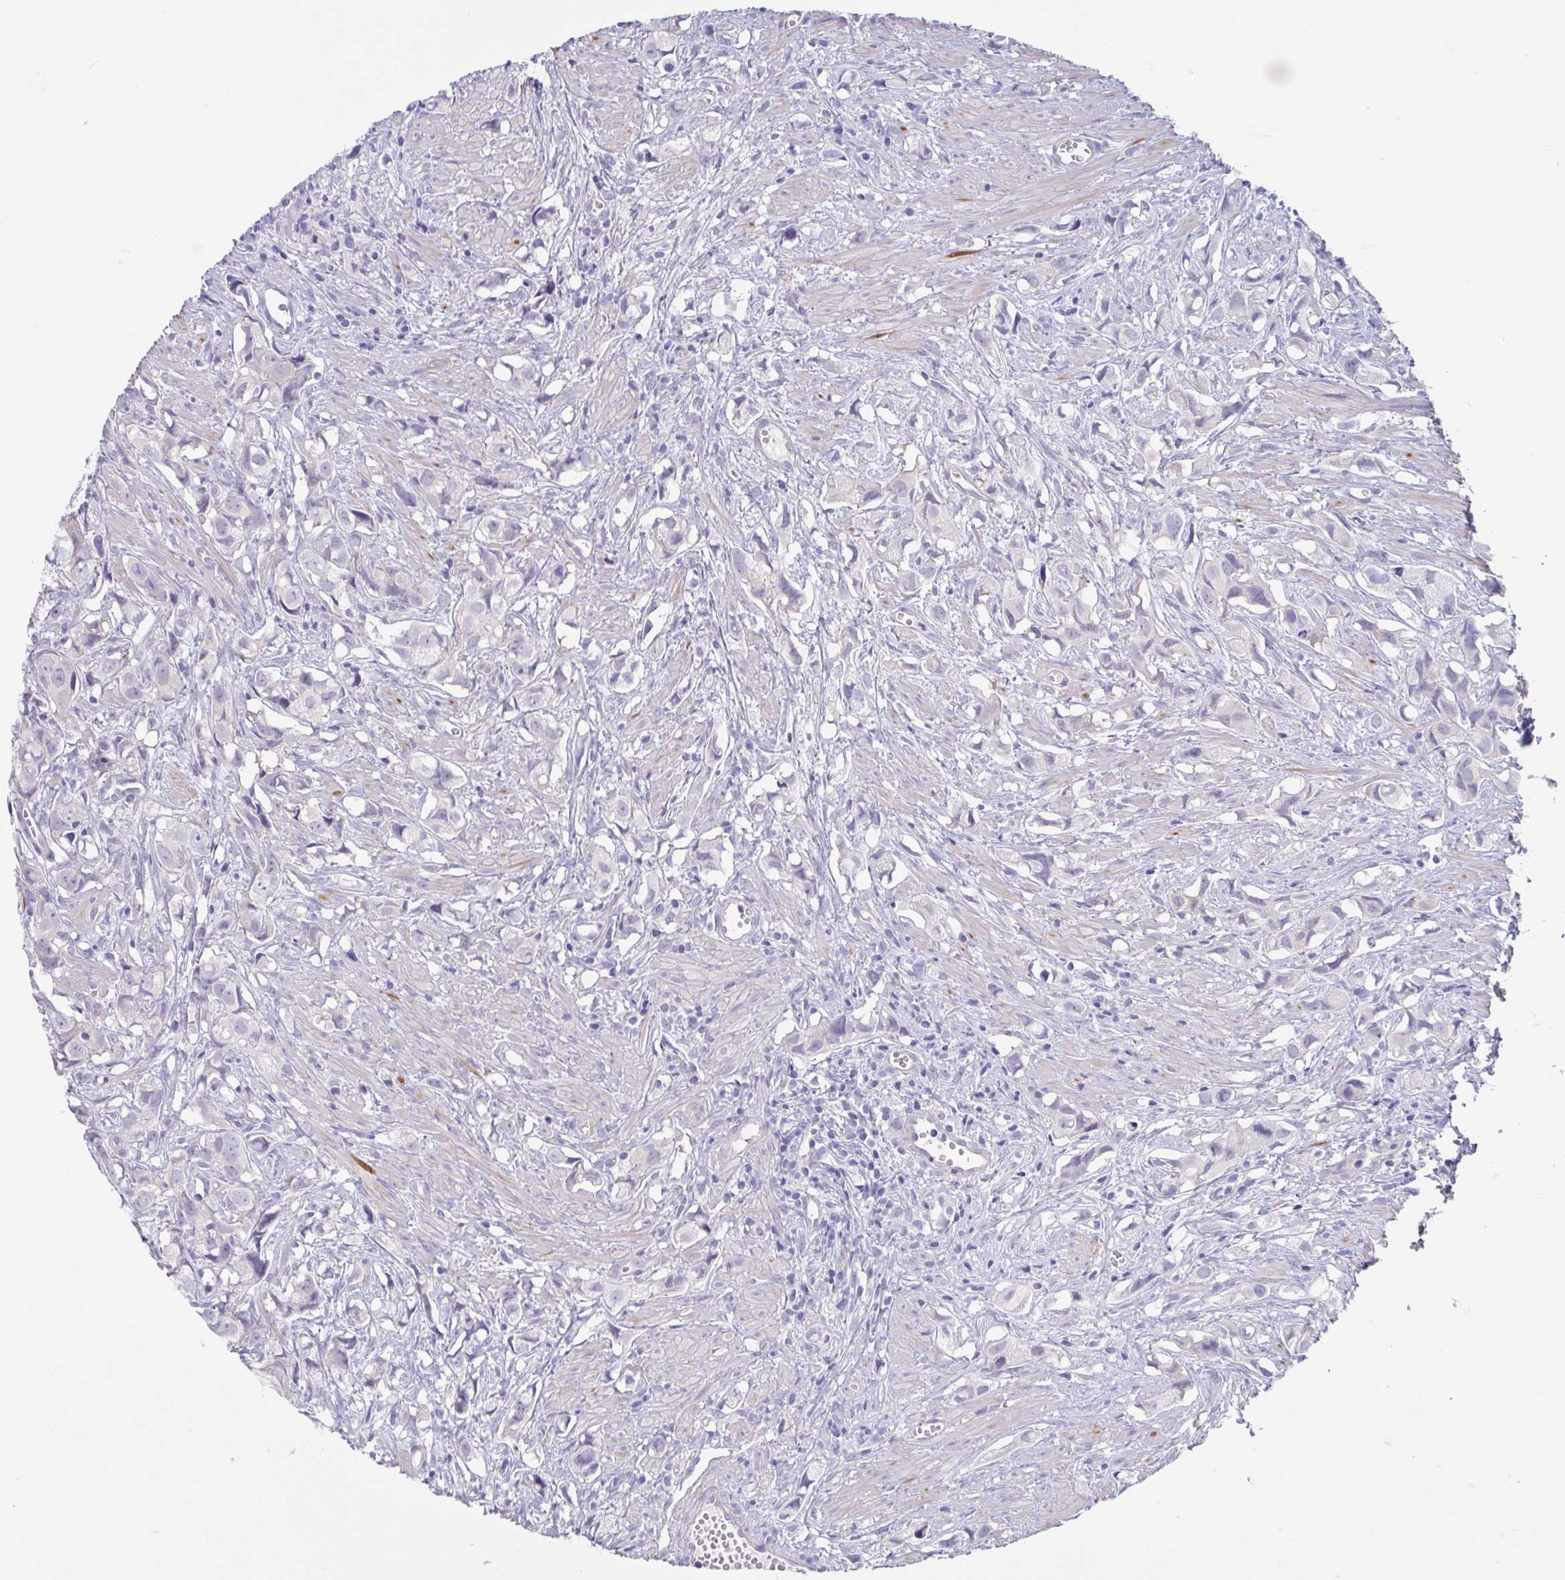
{"staining": {"intensity": "negative", "quantity": "none", "location": "none"}, "tissue": "prostate cancer", "cell_type": "Tumor cells", "image_type": "cancer", "snomed": [{"axis": "morphology", "description": "Adenocarcinoma, High grade"}, {"axis": "topography", "description": "Prostate"}], "caption": "This is a image of immunohistochemistry (IHC) staining of prostate cancer, which shows no expression in tumor cells. (DAB (3,3'-diaminobenzidine) immunohistochemistry with hematoxylin counter stain).", "gene": "TEX12", "patient": {"sex": "male", "age": 58}}